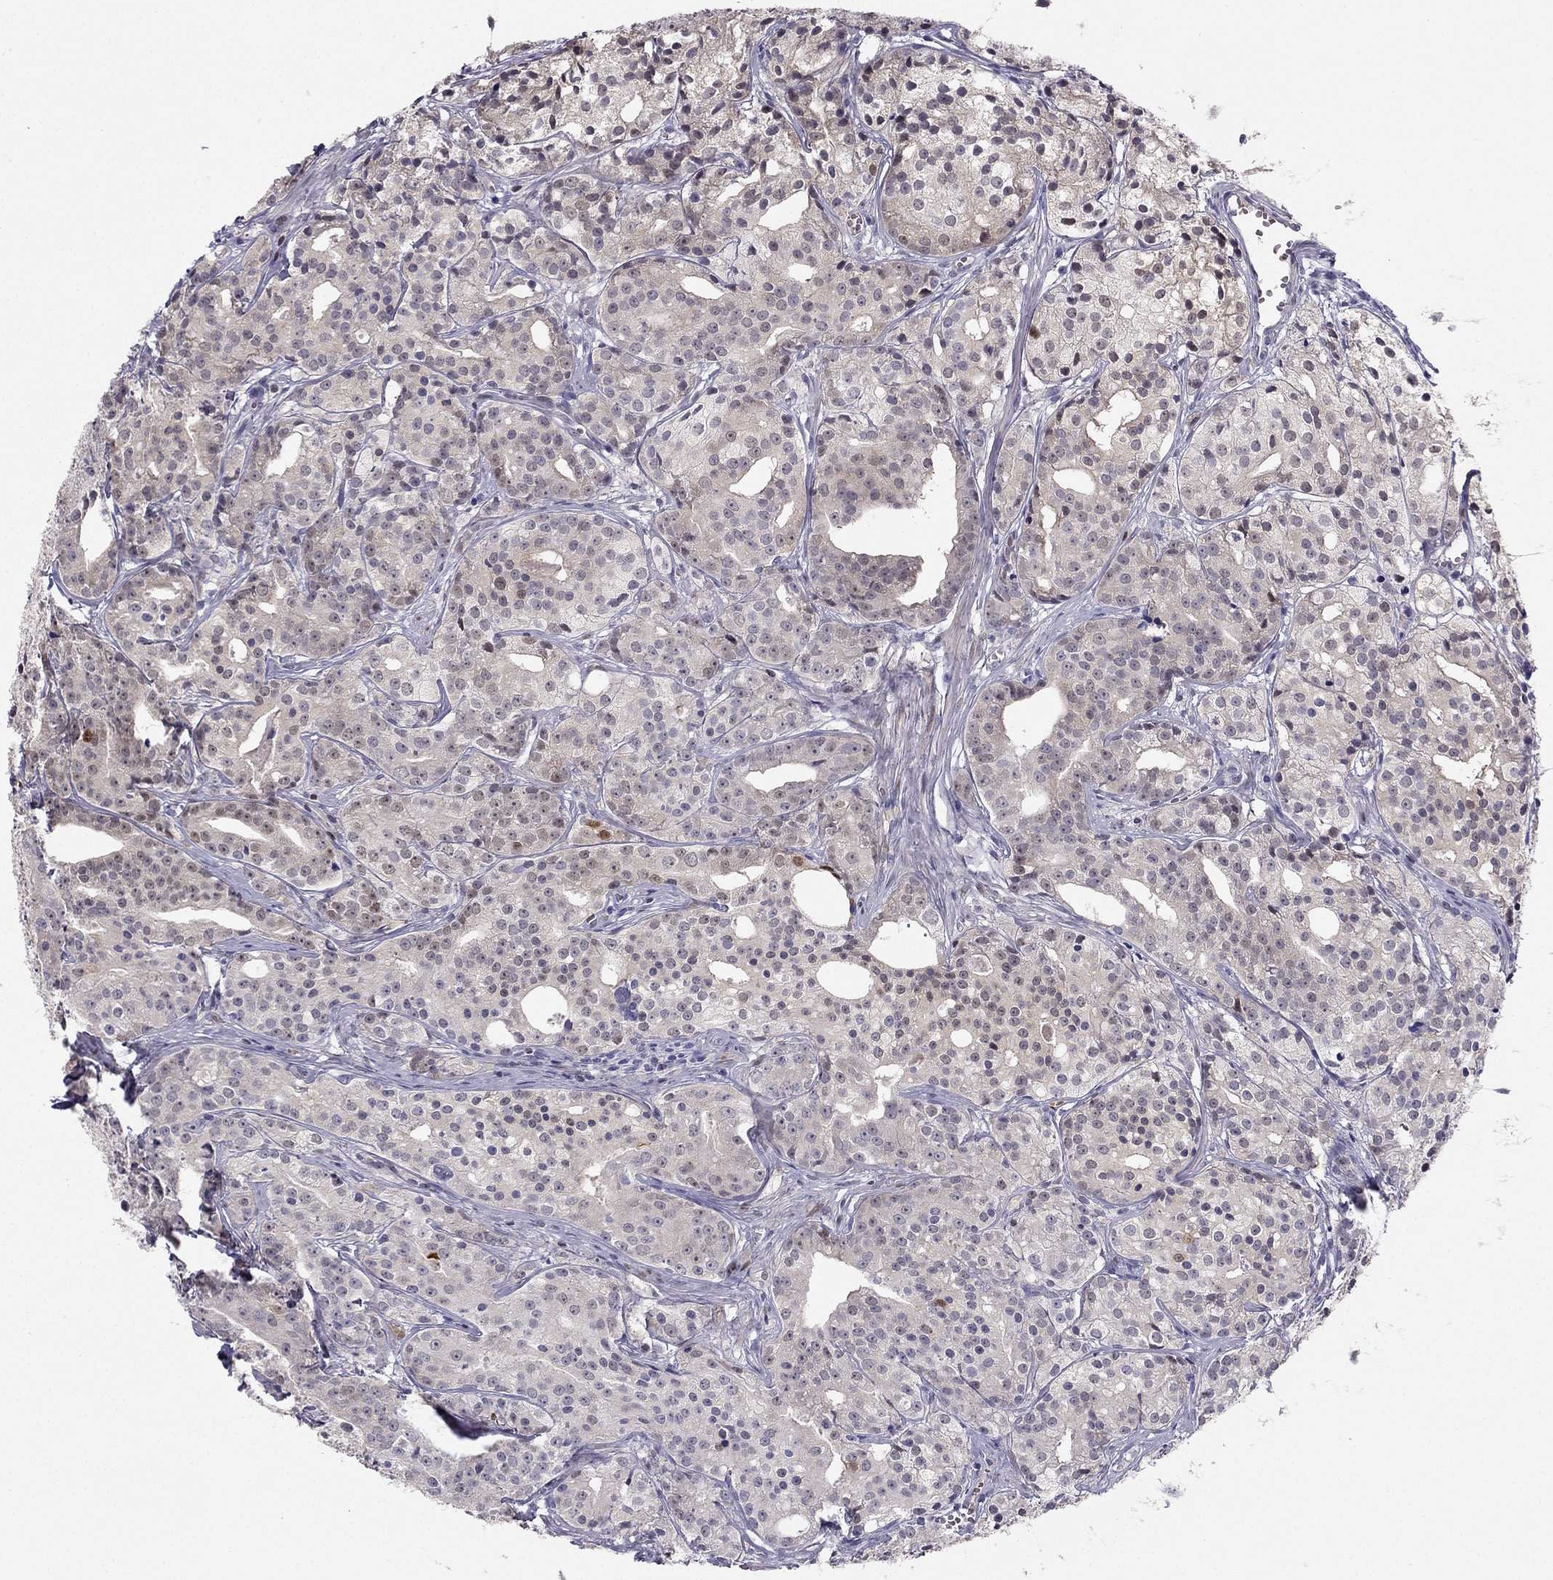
{"staining": {"intensity": "moderate", "quantity": "<25%", "location": "nuclear"}, "tissue": "prostate cancer", "cell_type": "Tumor cells", "image_type": "cancer", "snomed": [{"axis": "morphology", "description": "Adenocarcinoma, Medium grade"}, {"axis": "topography", "description": "Prostate"}], "caption": "Brown immunohistochemical staining in prostate adenocarcinoma (medium-grade) reveals moderate nuclear staining in about <25% of tumor cells.", "gene": "RSPH14", "patient": {"sex": "male", "age": 74}}